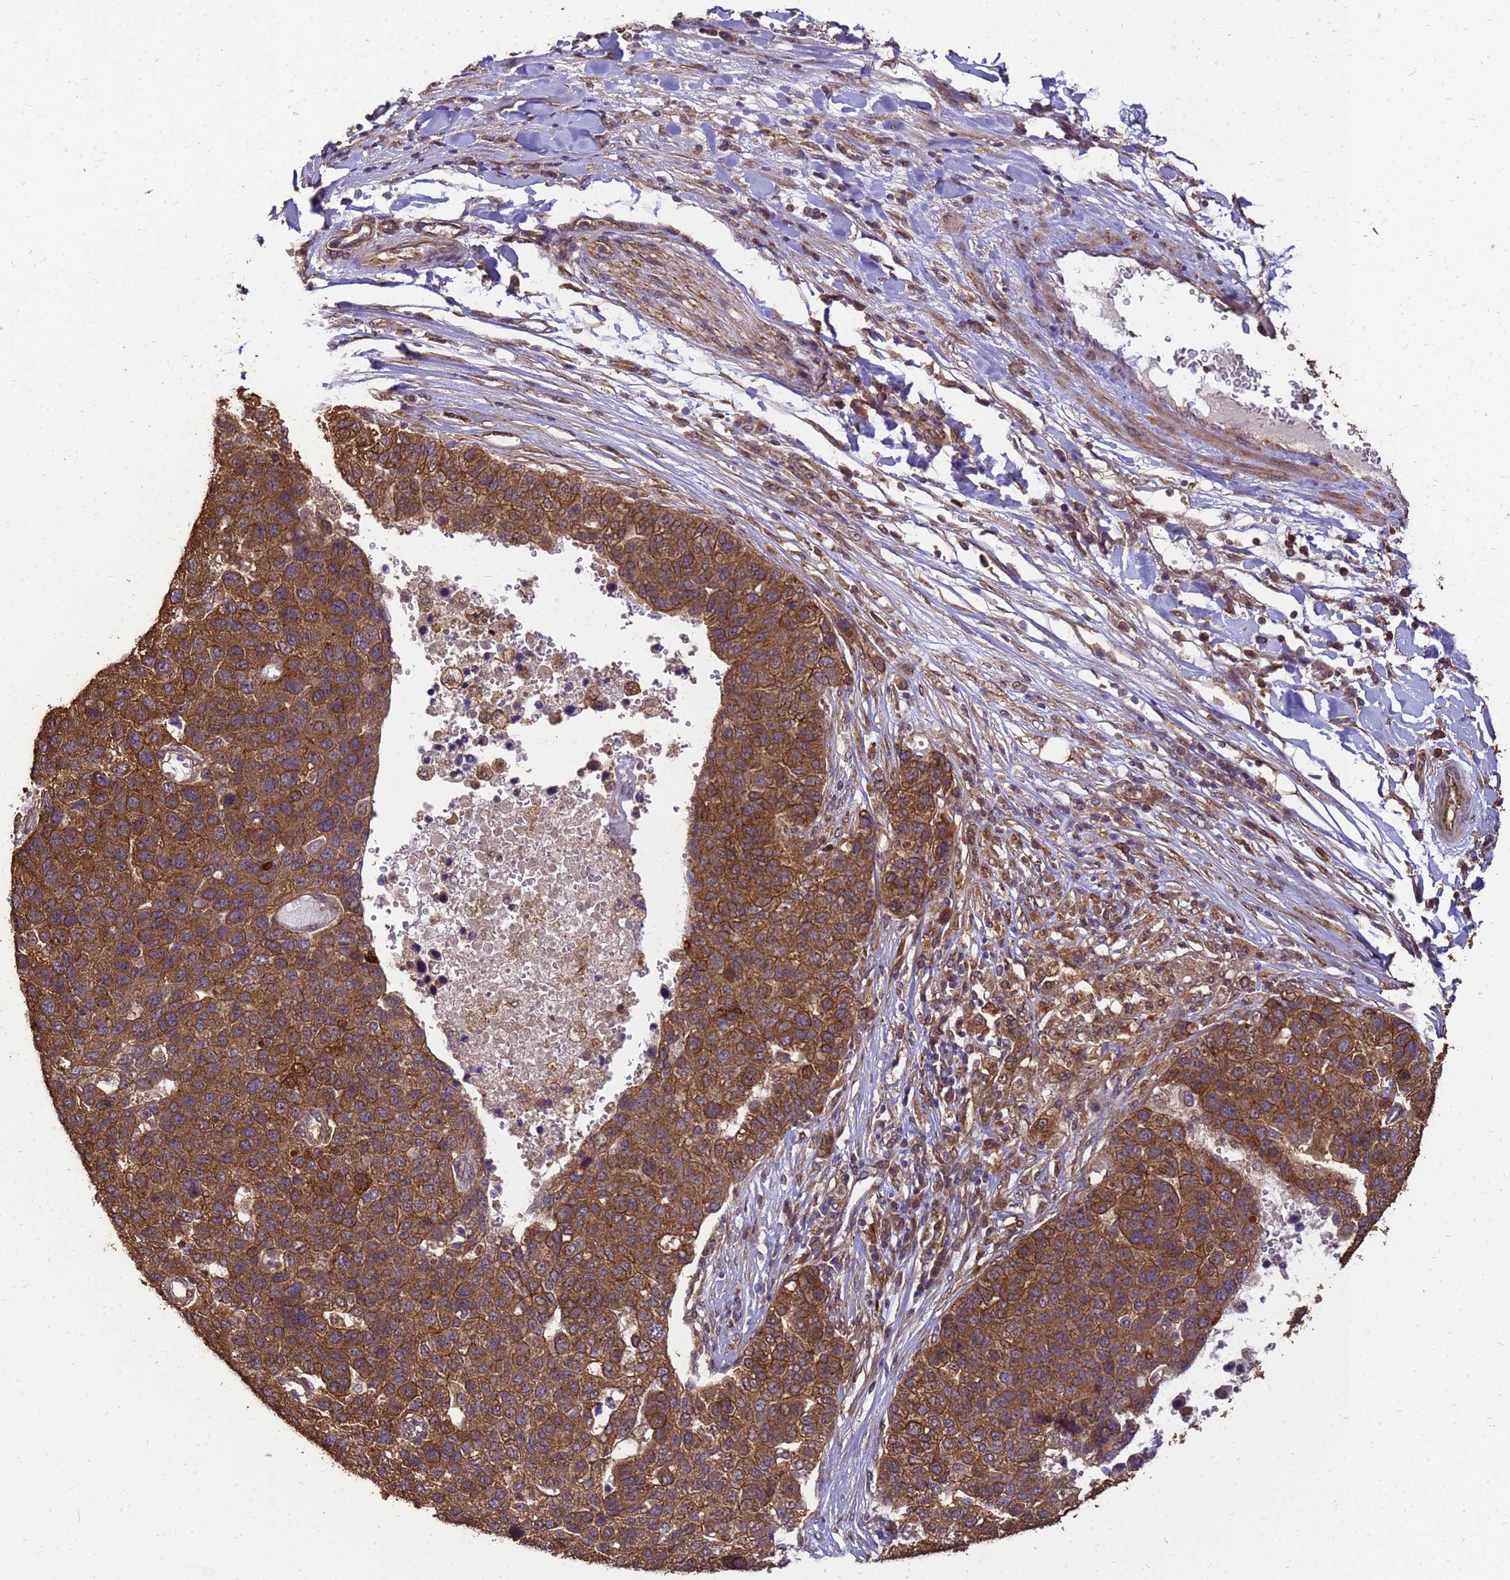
{"staining": {"intensity": "moderate", "quantity": ">75%", "location": "cytoplasmic/membranous"}, "tissue": "pancreatic cancer", "cell_type": "Tumor cells", "image_type": "cancer", "snomed": [{"axis": "morphology", "description": "Adenocarcinoma, NOS"}, {"axis": "topography", "description": "Pancreas"}], "caption": "A medium amount of moderate cytoplasmic/membranous expression is identified in approximately >75% of tumor cells in adenocarcinoma (pancreatic) tissue.", "gene": "ZNF618", "patient": {"sex": "female", "age": 61}}